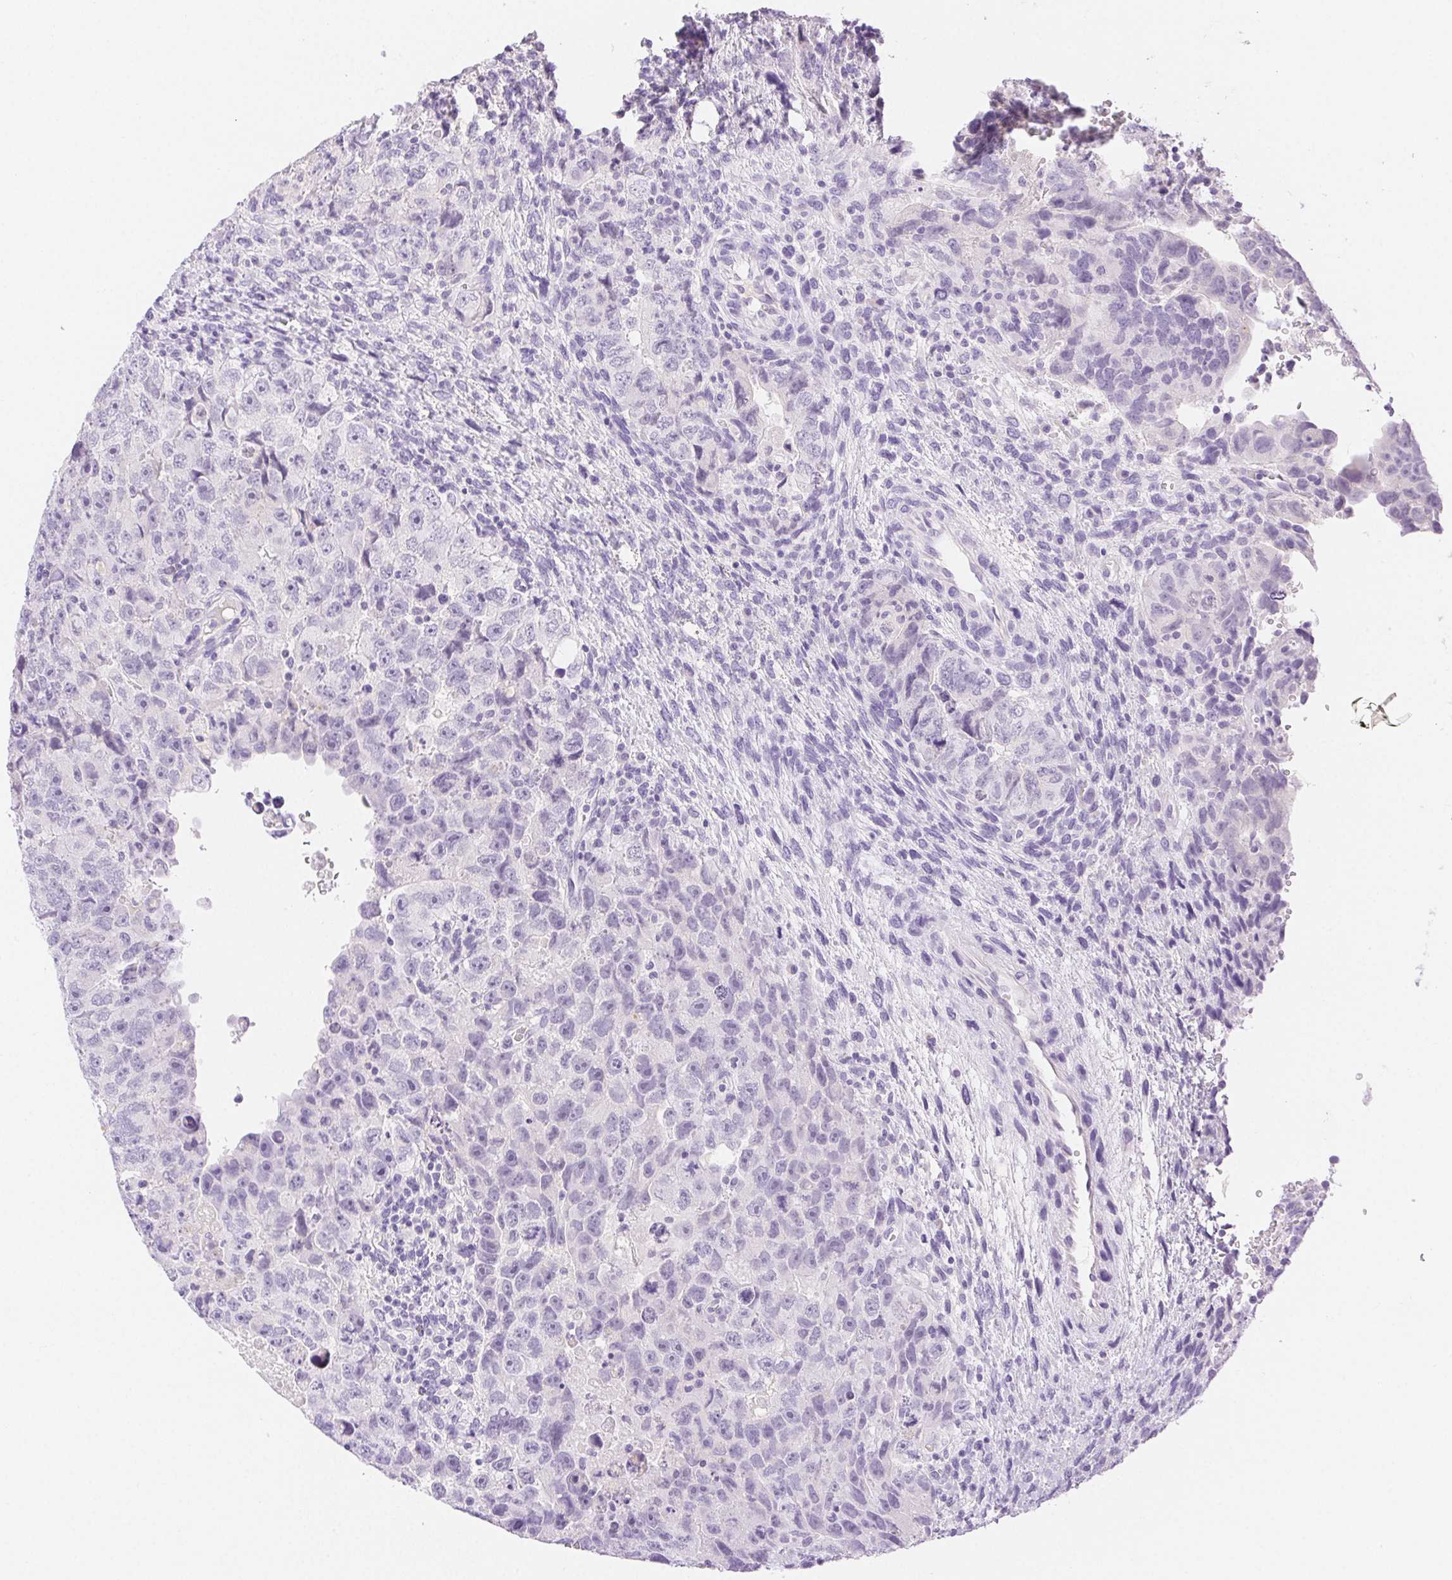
{"staining": {"intensity": "negative", "quantity": "none", "location": "none"}, "tissue": "testis cancer", "cell_type": "Tumor cells", "image_type": "cancer", "snomed": [{"axis": "morphology", "description": "Carcinoma, Embryonal, NOS"}, {"axis": "topography", "description": "Testis"}], "caption": "High magnification brightfield microscopy of embryonal carcinoma (testis) stained with DAB (3,3'-diaminobenzidine) (brown) and counterstained with hematoxylin (blue): tumor cells show no significant positivity.", "gene": "SPACA4", "patient": {"sex": "male", "age": 24}}